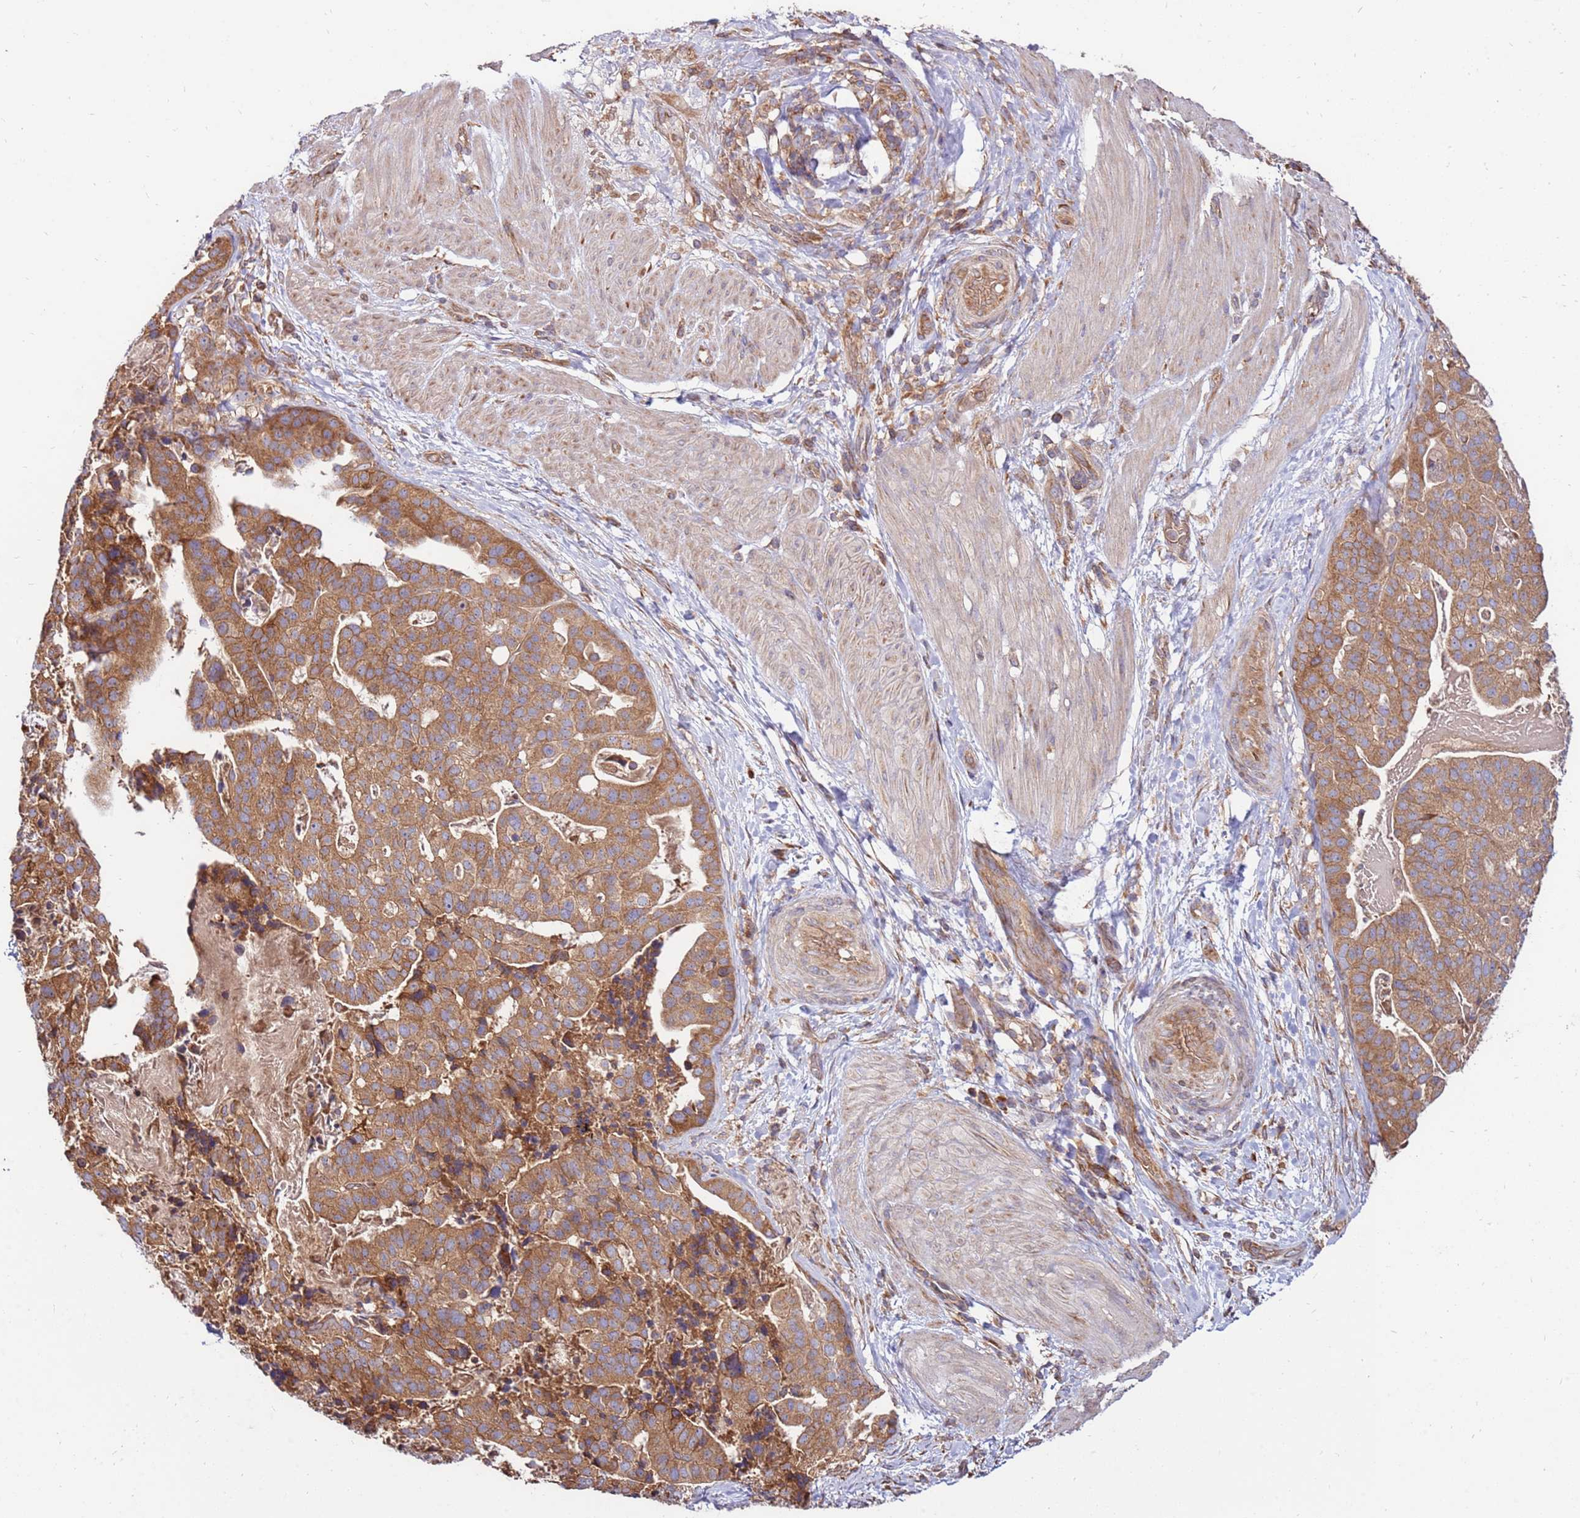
{"staining": {"intensity": "moderate", "quantity": ">75%", "location": "cytoplasmic/membranous"}, "tissue": "stomach cancer", "cell_type": "Tumor cells", "image_type": "cancer", "snomed": [{"axis": "morphology", "description": "Adenocarcinoma, NOS"}, {"axis": "topography", "description": "Stomach"}], "caption": "Human stomach cancer (adenocarcinoma) stained with a protein marker reveals moderate staining in tumor cells.", "gene": "SLC44A5", "patient": {"sex": "male", "age": 48}}